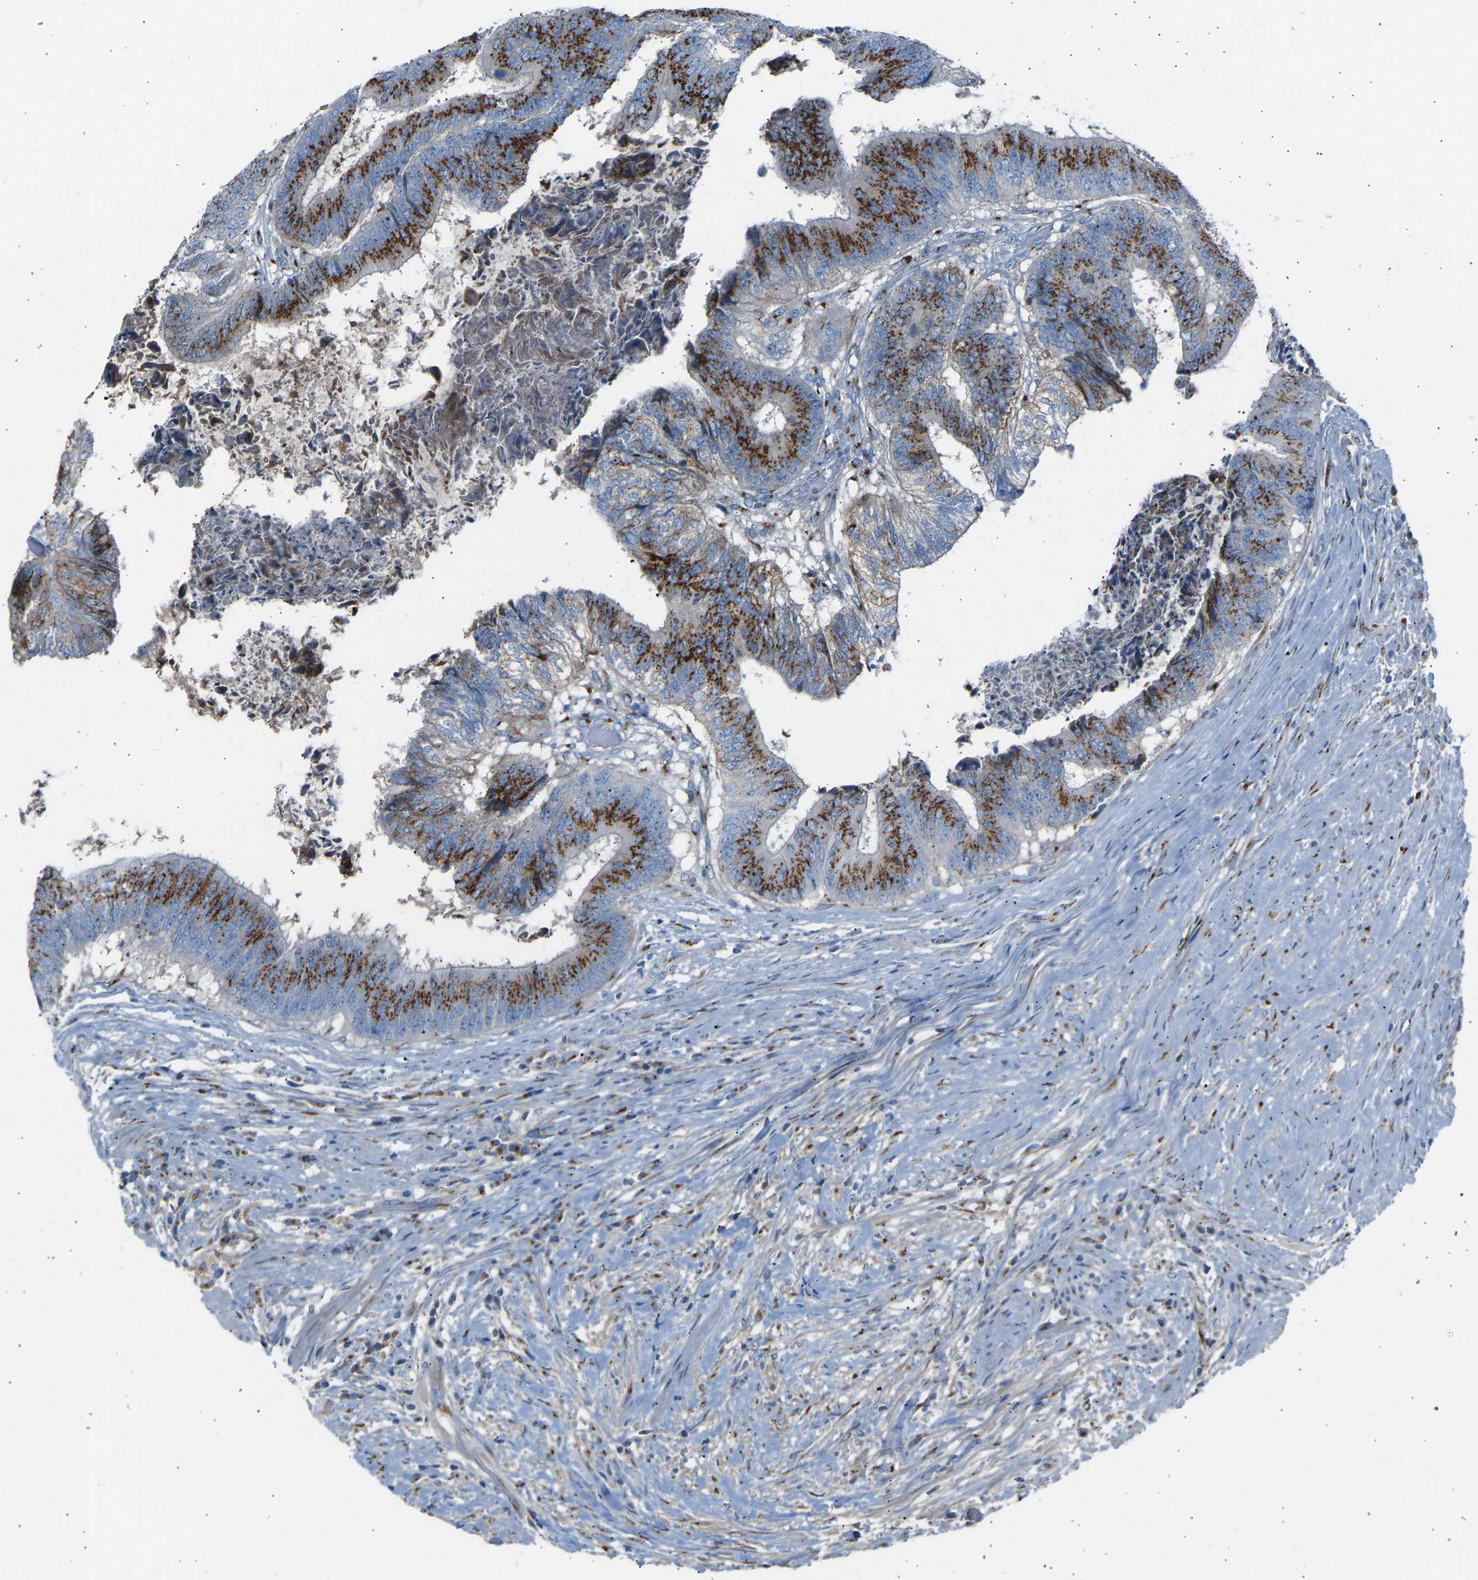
{"staining": {"intensity": "strong", "quantity": ">75%", "location": "cytoplasmic/membranous"}, "tissue": "colorectal cancer", "cell_type": "Tumor cells", "image_type": "cancer", "snomed": [{"axis": "morphology", "description": "Adenocarcinoma, NOS"}, {"axis": "topography", "description": "Rectum"}], "caption": "Strong cytoplasmic/membranous expression for a protein is present in about >75% of tumor cells of adenocarcinoma (colorectal) using immunohistochemistry.", "gene": "CYREN", "patient": {"sex": "male", "age": 72}}